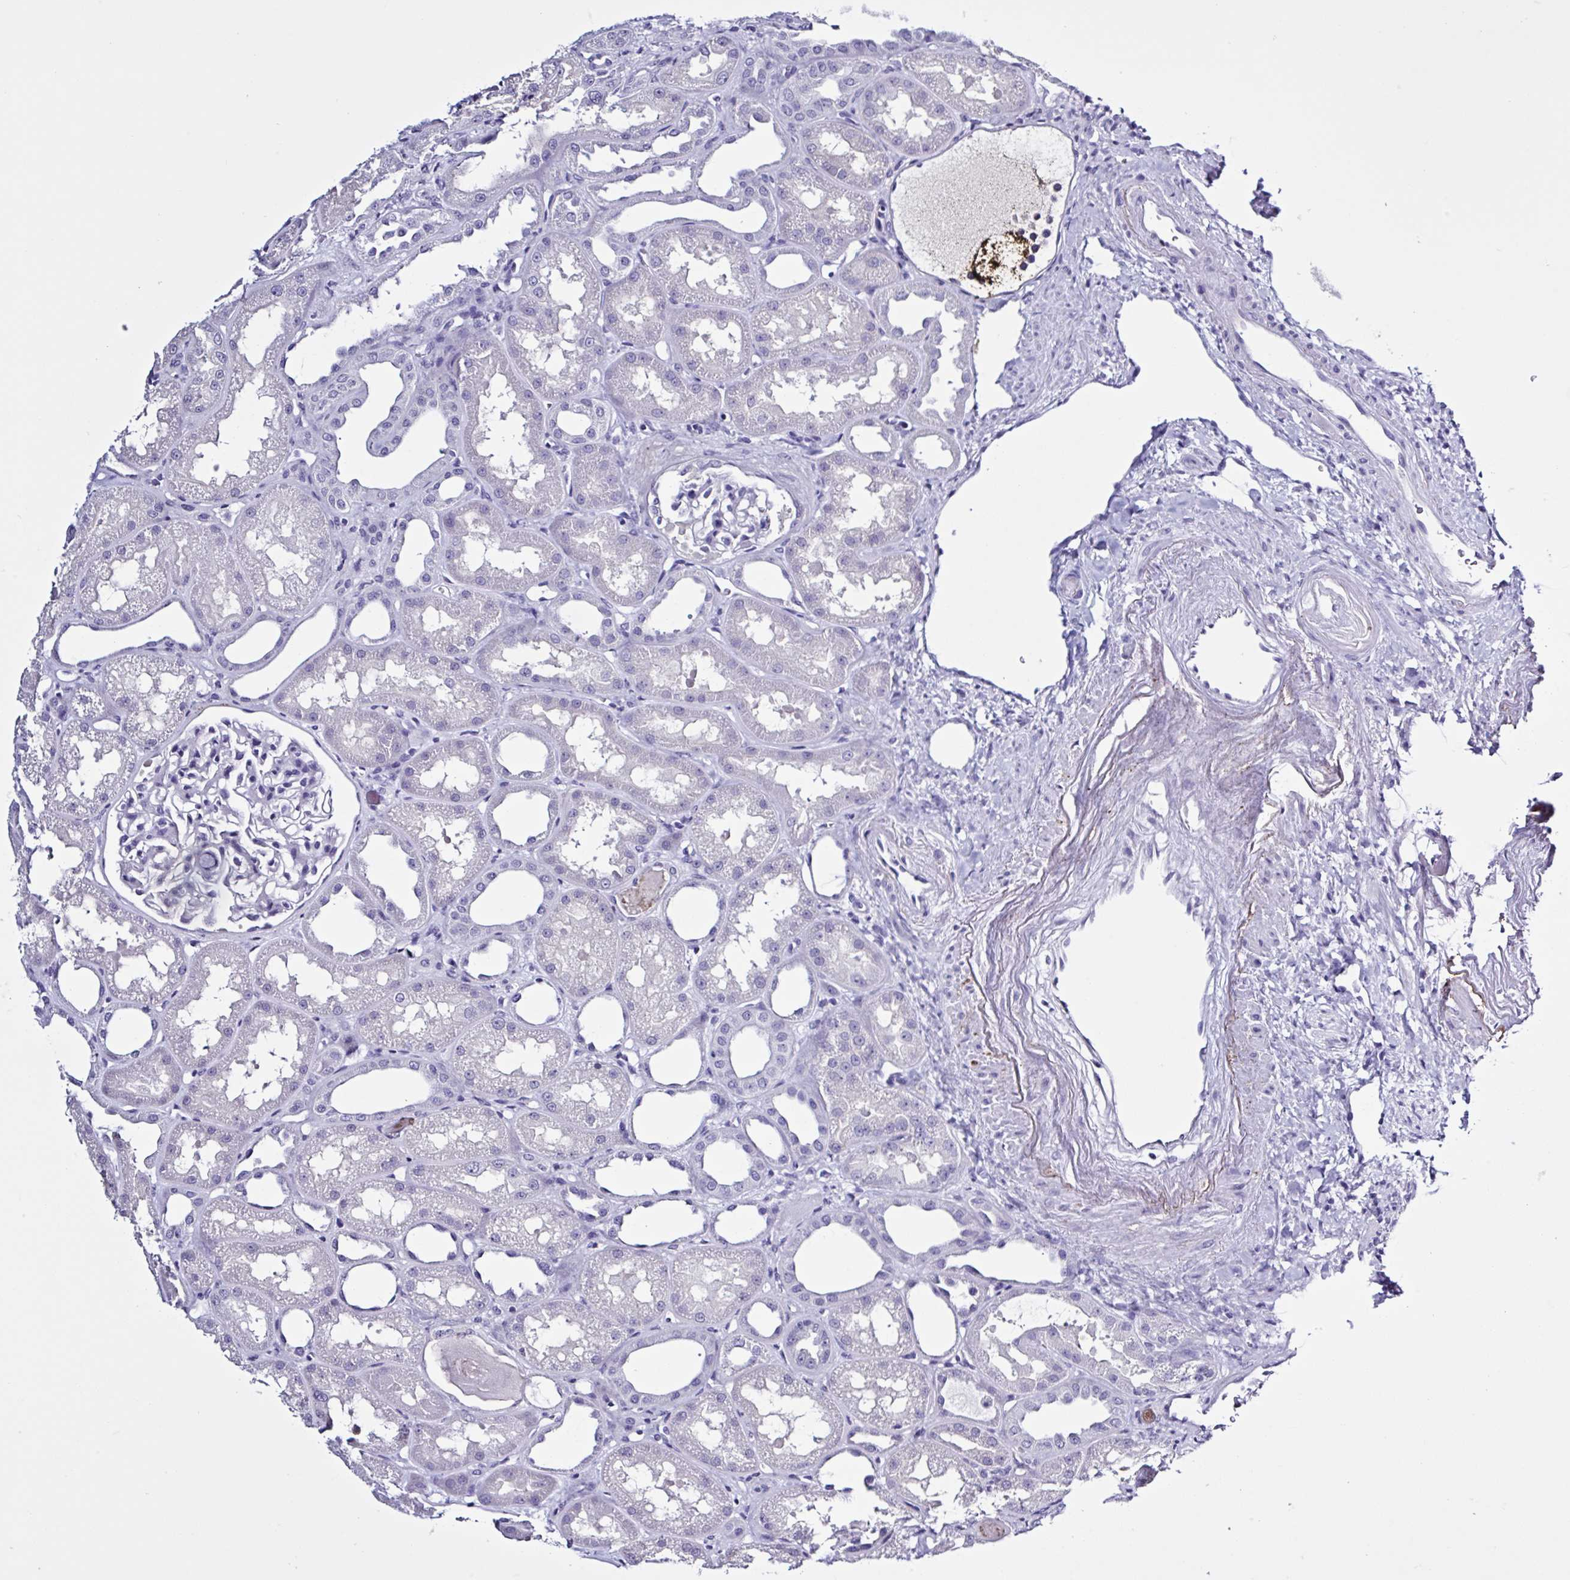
{"staining": {"intensity": "negative", "quantity": "none", "location": "none"}, "tissue": "kidney", "cell_type": "Cells in glomeruli", "image_type": "normal", "snomed": [{"axis": "morphology", "description": "Normal tissue, NOS"}, {"axis": "topography", "description": "Kidney"}], "caption": "A photomicrograph of kidney stained for a protein displays no brown staining in cells in glomeruli. (Stains: DAB (3,3'-diaminobenzidine) immunohistochemistry with hematoxylin counter stain, Microscopy: brightfield microscopy at high magnification).", "gene": "USP35", "patient": {"sex": "male", "age": 61}}